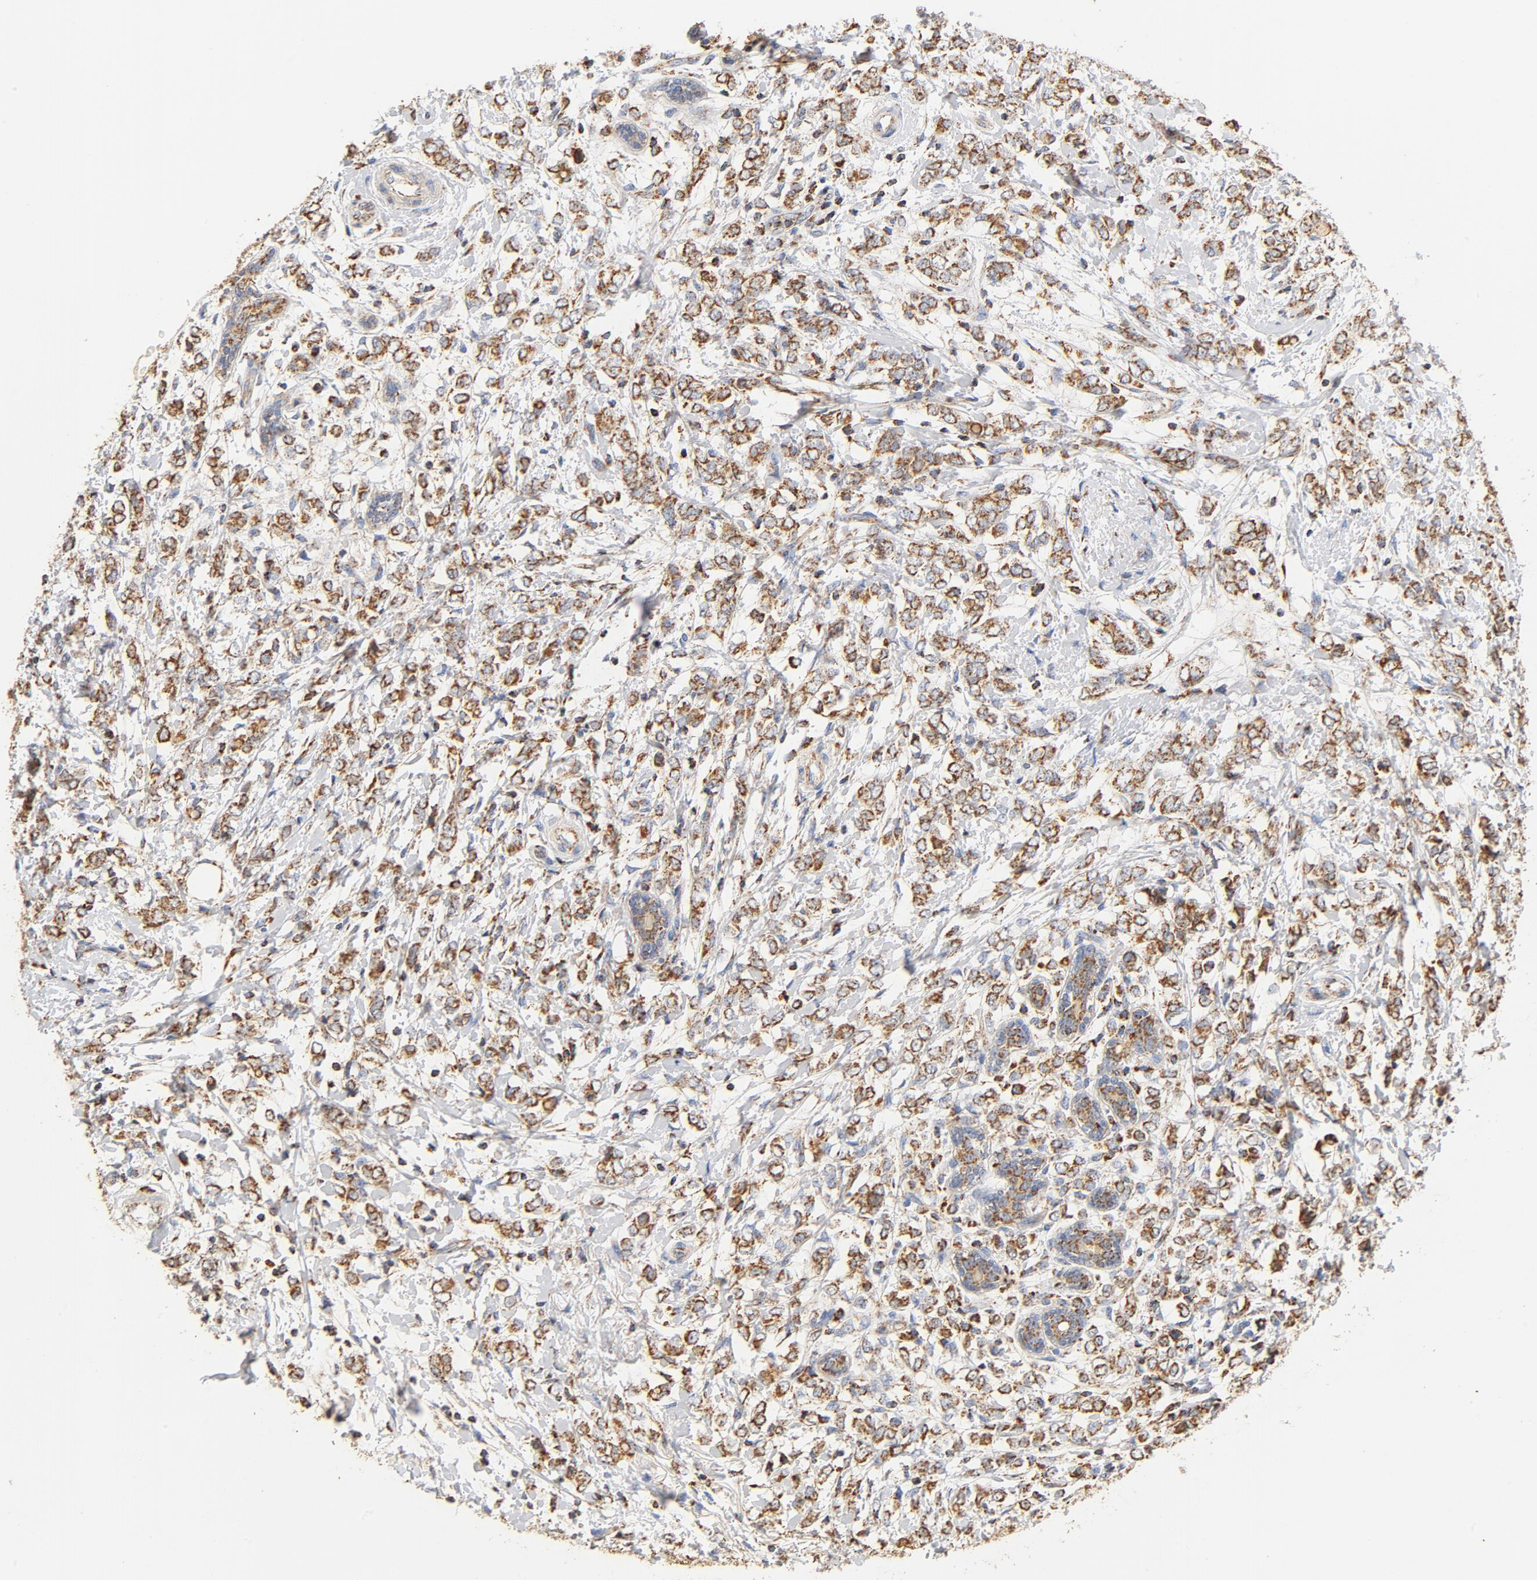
{"staining": {"intensity": "strong", "quantity": ">75%", "location": "cytoplasmic/membranous"}, "tissue": "breast cancer", "cell_type": "Tumor cells", "image_type": "cancer", "snomed": [{"axis": "morphology", "description": "Normal tissue, NOS"}, {"axis": "morphology", "description": "Lobular carcinoma"}, {"axis": "topography", "description": "Breast"}], "caption": "DAB immunohistochemical staining of lobular carcinoma (breast) demonstrates strong cytoplasmic/membranous protein positivity in approximately >75% of tumor cells. (DAB (3,3'-diaminobenzidine) IHC, brown staining for protein, blue staining for nuclei).", "gene": "COX4I1", "patient": {"sex": "female", "age": 47}}